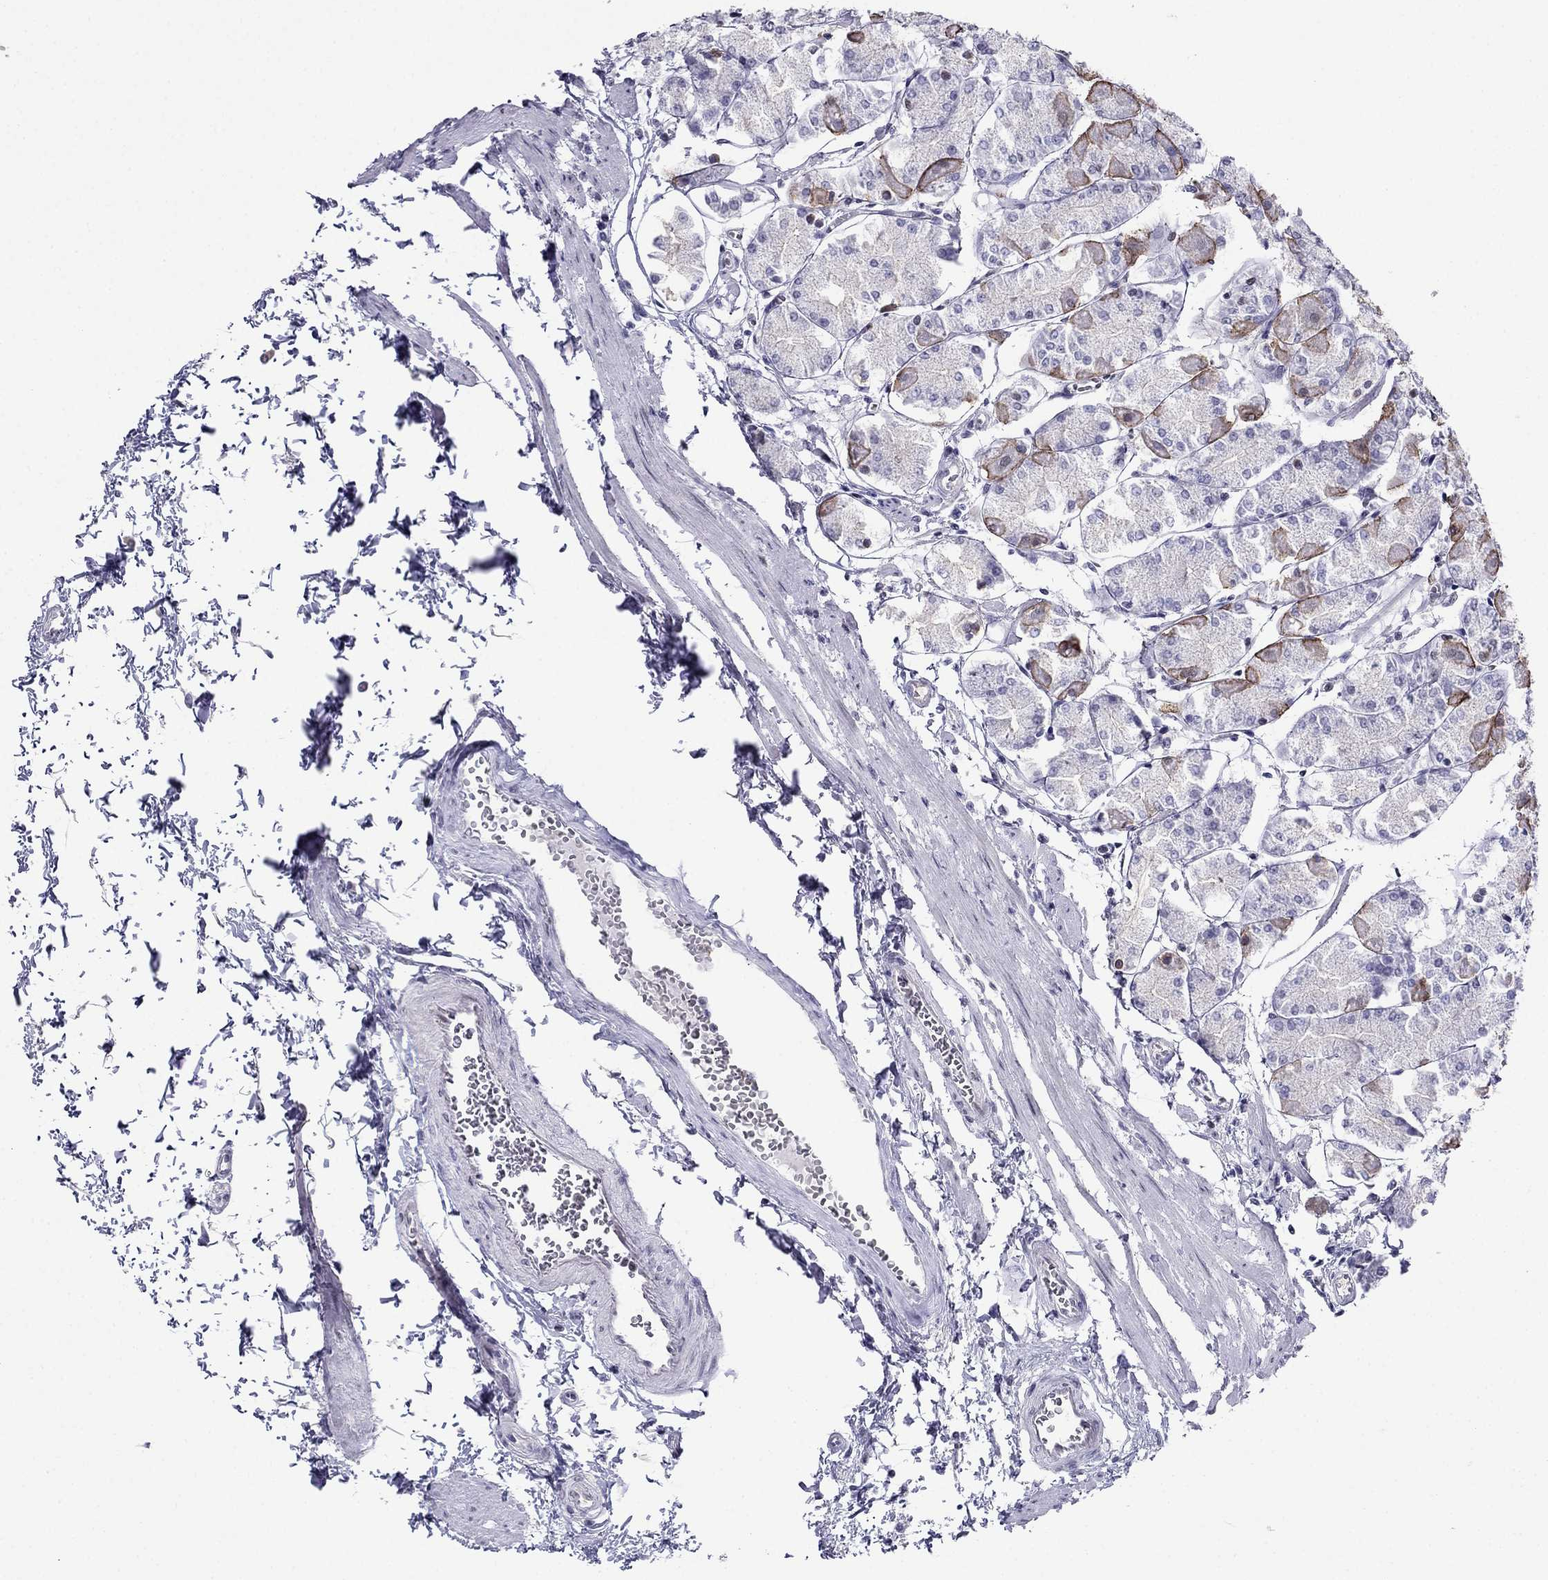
{"staining": {"intensity": "strong", "quantity": "<25%", "location": "cytoplasmic/membranous"}, "tissue": "stomach", "cell_type": "Glandular cells", "image_type": "normal", "snomed": [{"axis": "morphology", "description": "Normal tissue, NOS"}, {"axis": "topography", "description": "Stomach, upper"}], "caption": "A histopathology image of human stomach stained for a protein reveals strong cytoplasmic/membranous brown staining in glandular cells. The staining was performed using DAB (3,3'-diaminobenzidine) to visualize the protein expression in brown, while the nuclei were stained in blue with hematoxylin (Magnification: 20x).", "gene": "PPM1G", "patient": {"sex": "male", "age": 60}}